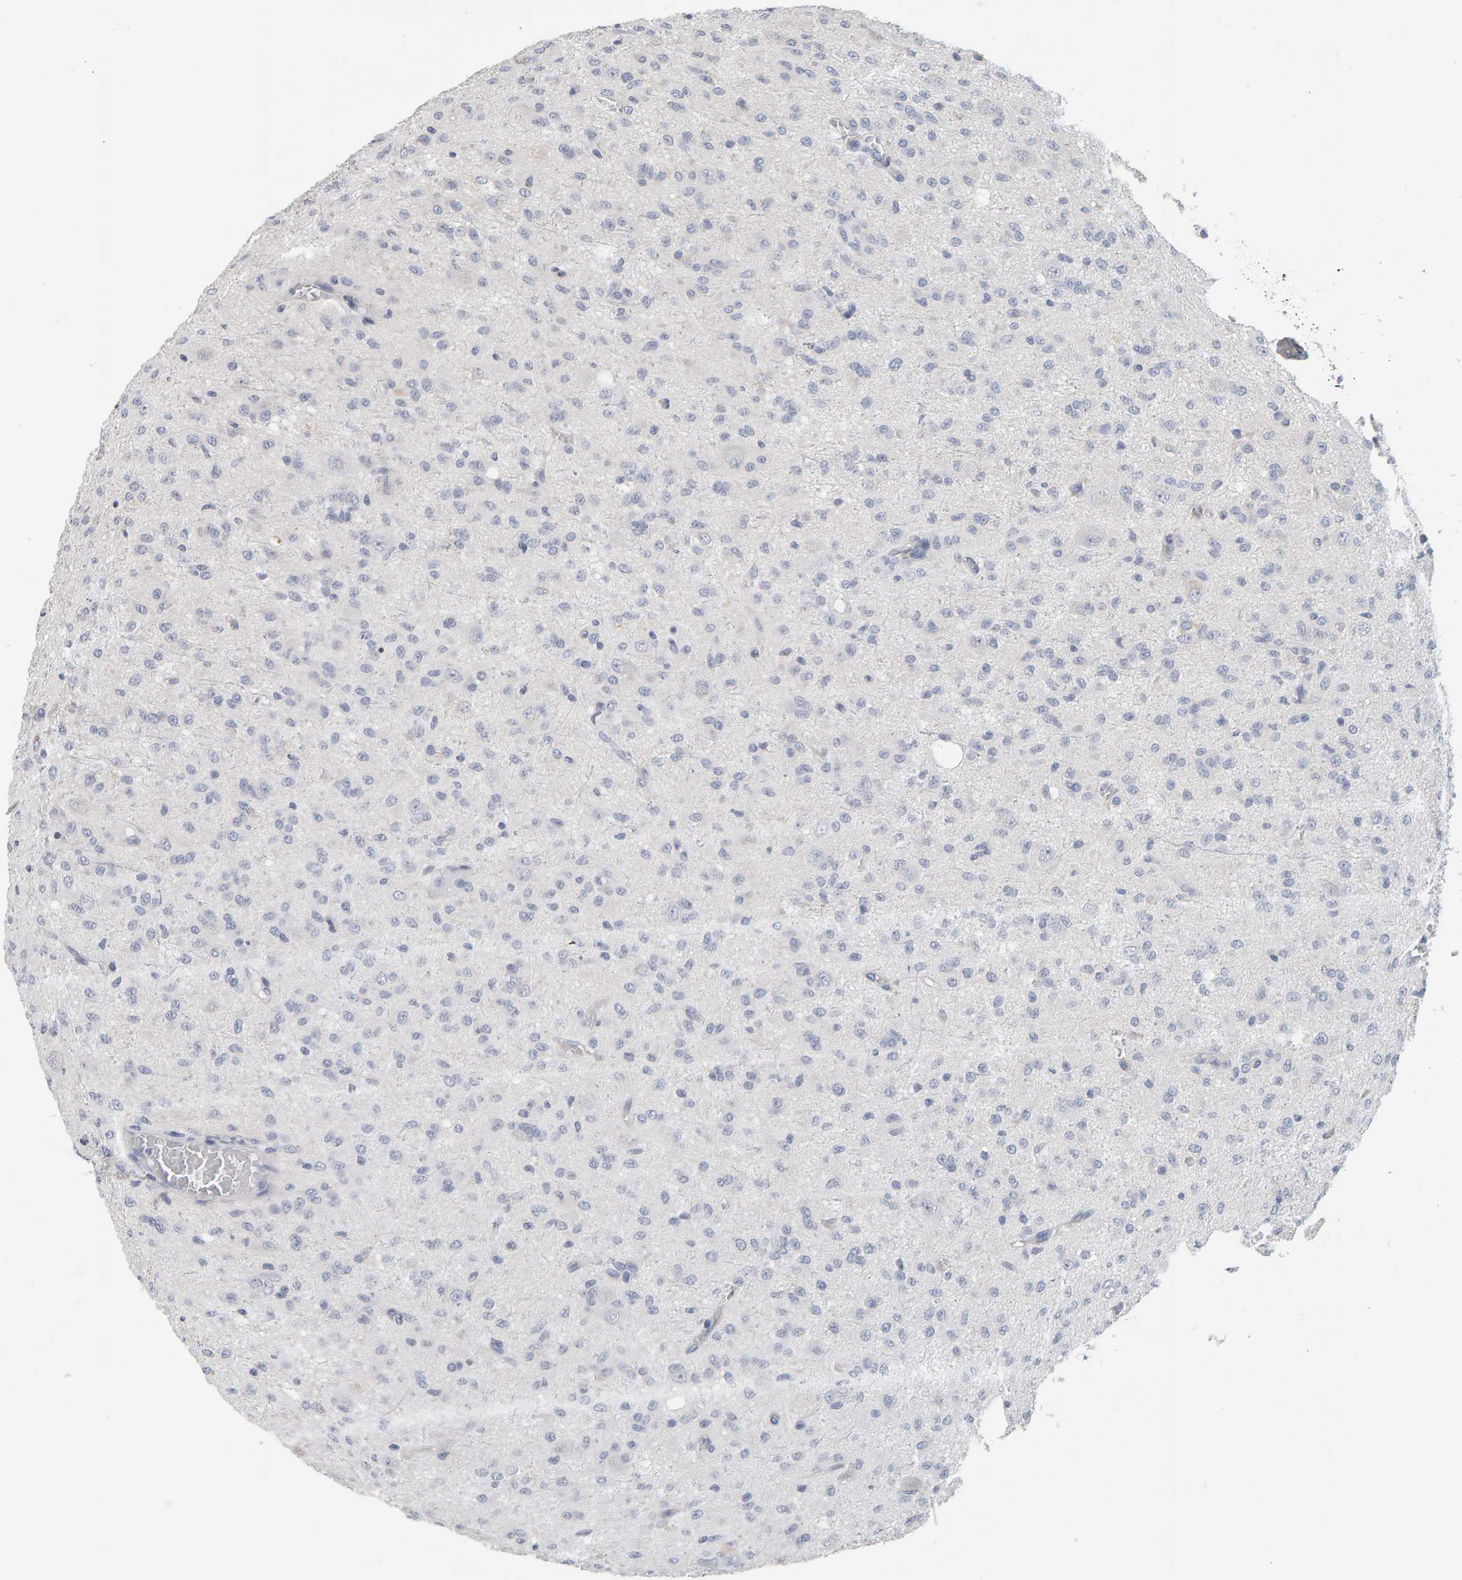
{"staining": {"intensity": "negative", "quantity": "none", "location": "none"}, "tissue": "glioma", "cell_type": "Tumor cells", "image_type": "cancer", "snomed": [{"axis": "morphology", "description": "Glioma, malignant, High grade"}, {"axis": "topography", "description": "Brain"}], "caption": "Glioma stained for a protein using IHC displays no expression tumor cells.", "gene": "ADHFE1", "patient": {"sex": "female", "age": 59}}